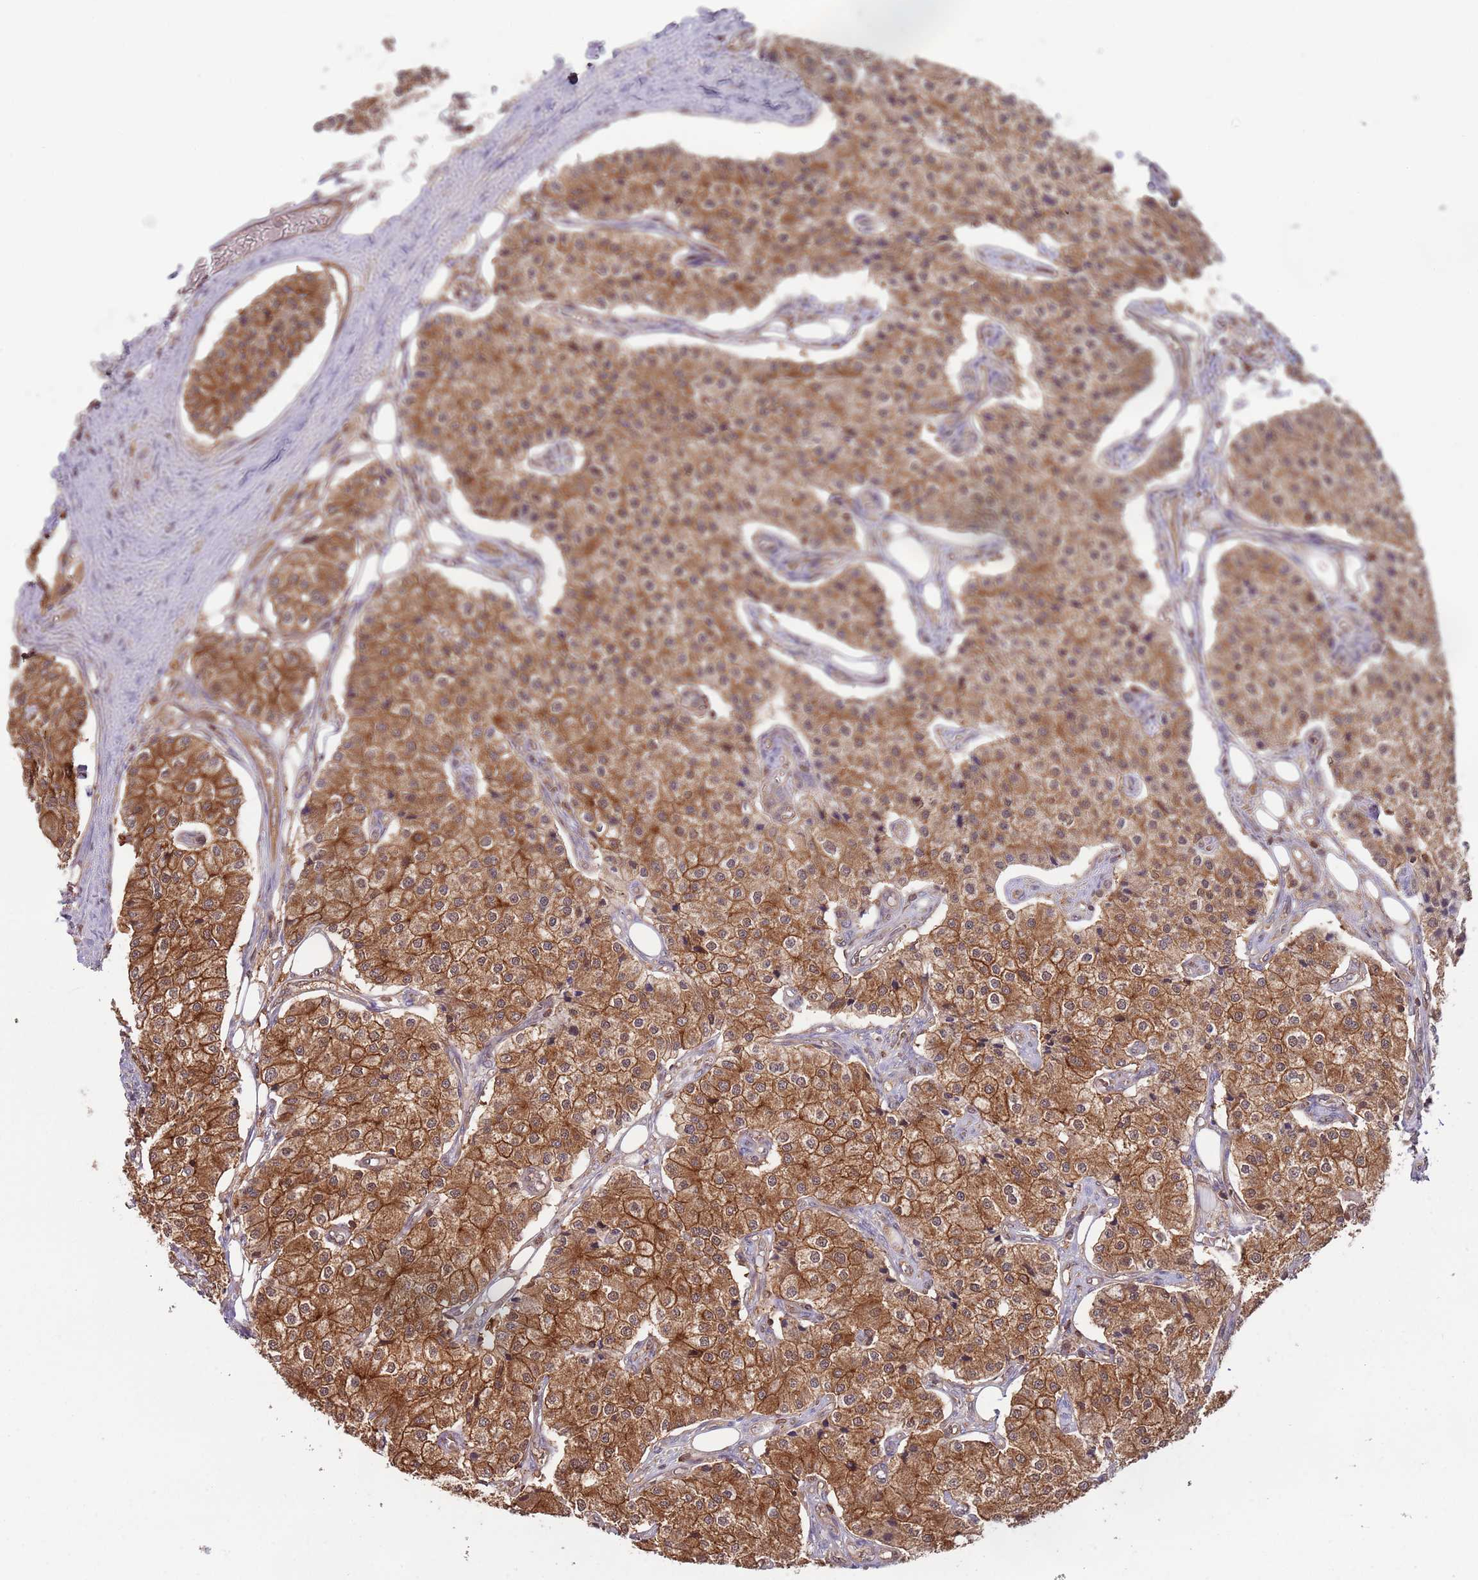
{"staining": {"intensity": "moderate", "quantity": ">75%", "location": "cytoplasmic/membranous"}, "tissue": "carcinoid", "cell_type": "Tumor cells", "image_type": "cancer", "snomed": [{"axis": "morphology", "description": "Carcinoid, malignant, NOS"}, {"axis": "topography", "description": "Colon"}], "caption": "A brown stain labels moderate cytoplasmic/membranous staining of a protein in human carcinoid tumor cells.", "gene": "GSDMD", "patient": {"sex": "female", "age": 52}}